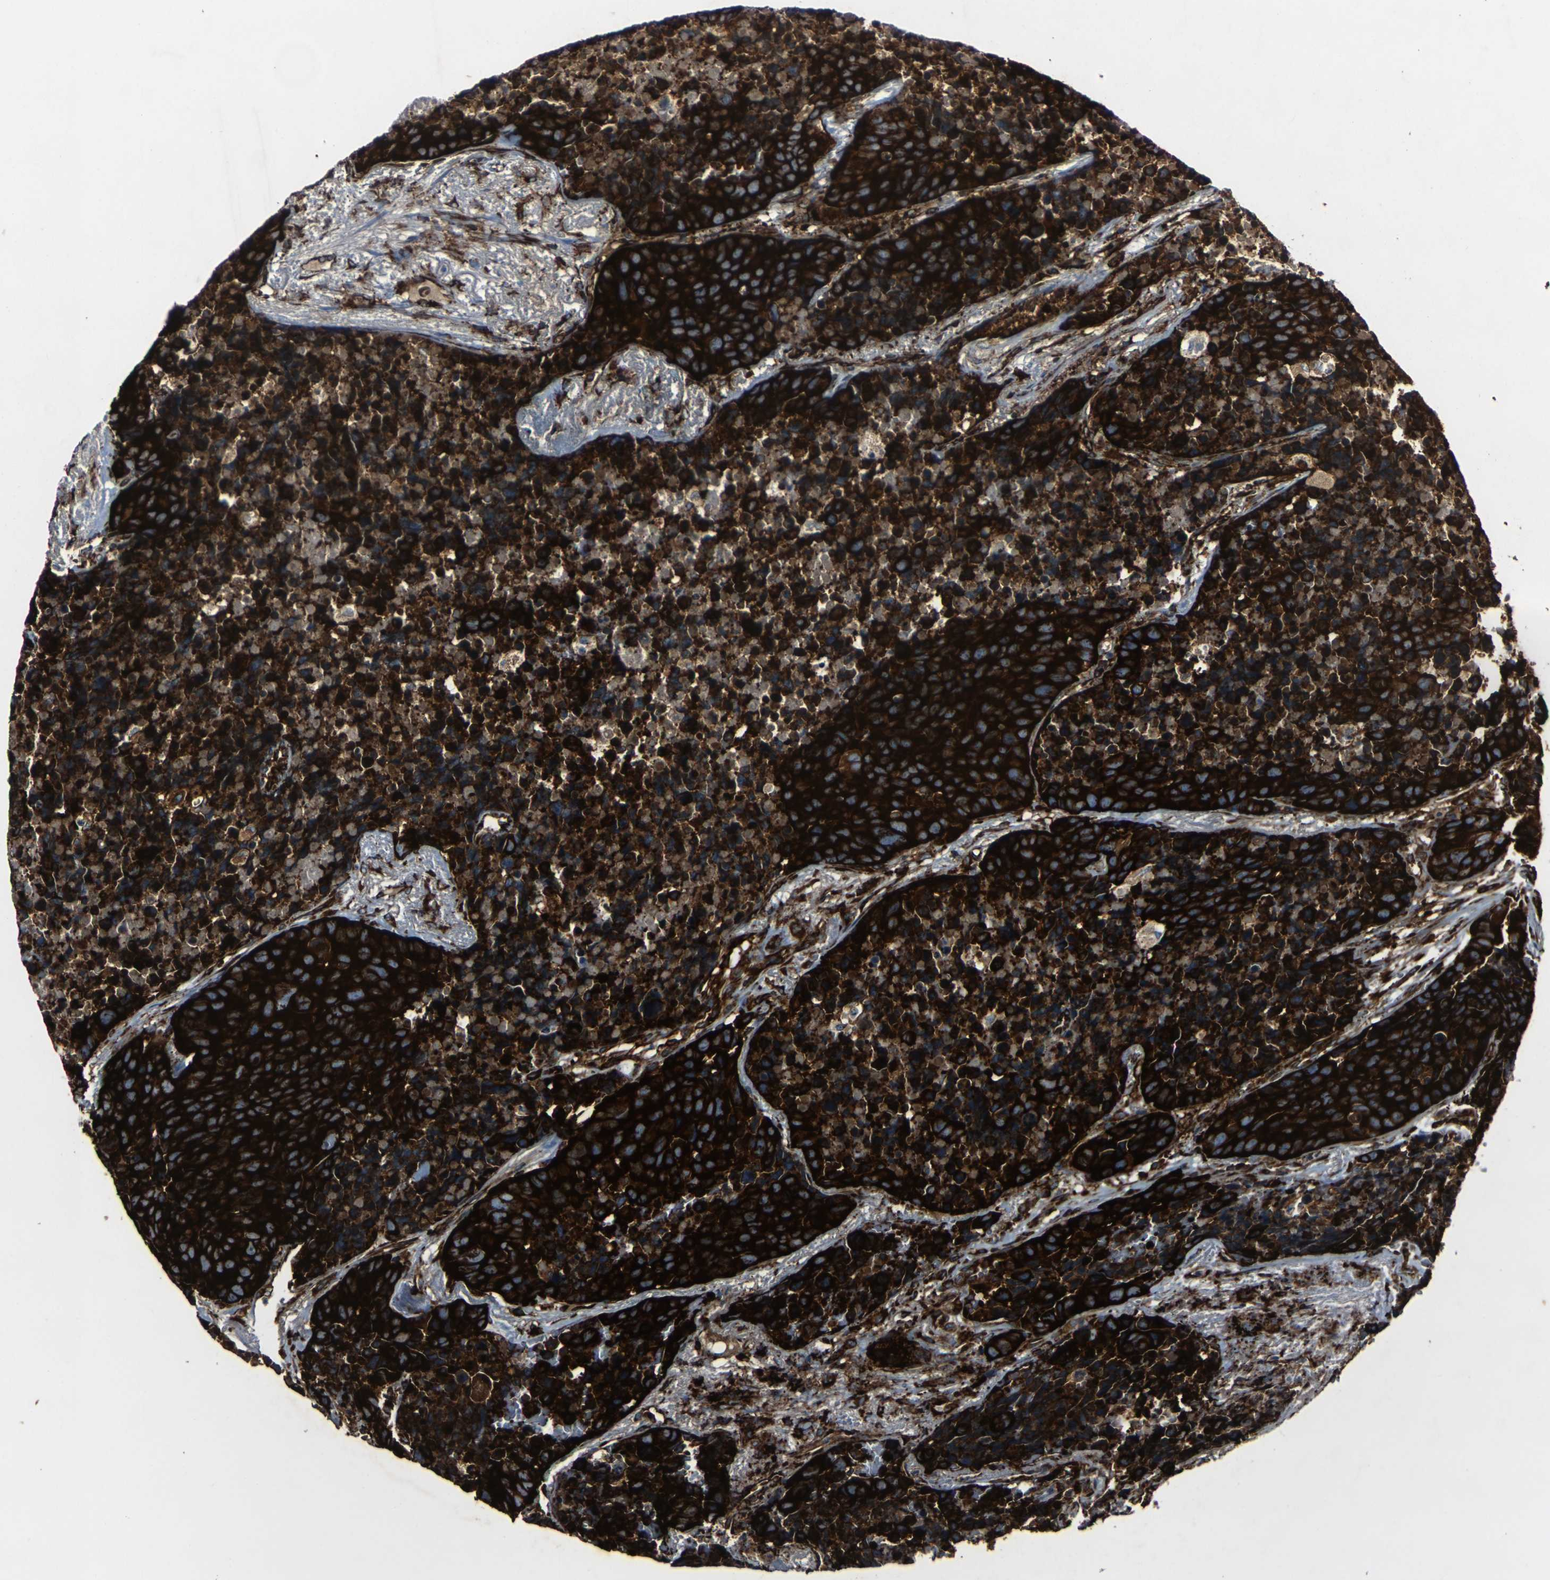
{"staining": {"intensity": "strong", "quantity": ">75%", "location": "cytoplasmic/membranous"}, "tissue": "carcinoid", "cell_type": "Tumor cells", "image_type": "cancer", "snomed": [{"axis": "morphology", "description": "Carcinoid, malignant, NOS"}, {"axis": "topography", "description": "Lung"}], "caption": "IHC (DAB (3,3'-diaminobenzidine)) staining of carcinoid demonstrates strong cytoplasmic/membranous protein staining in approximately >75% of tumor cells.", "gene": "MARCHF2", "patient": {"sex": "male", "age": 60}}